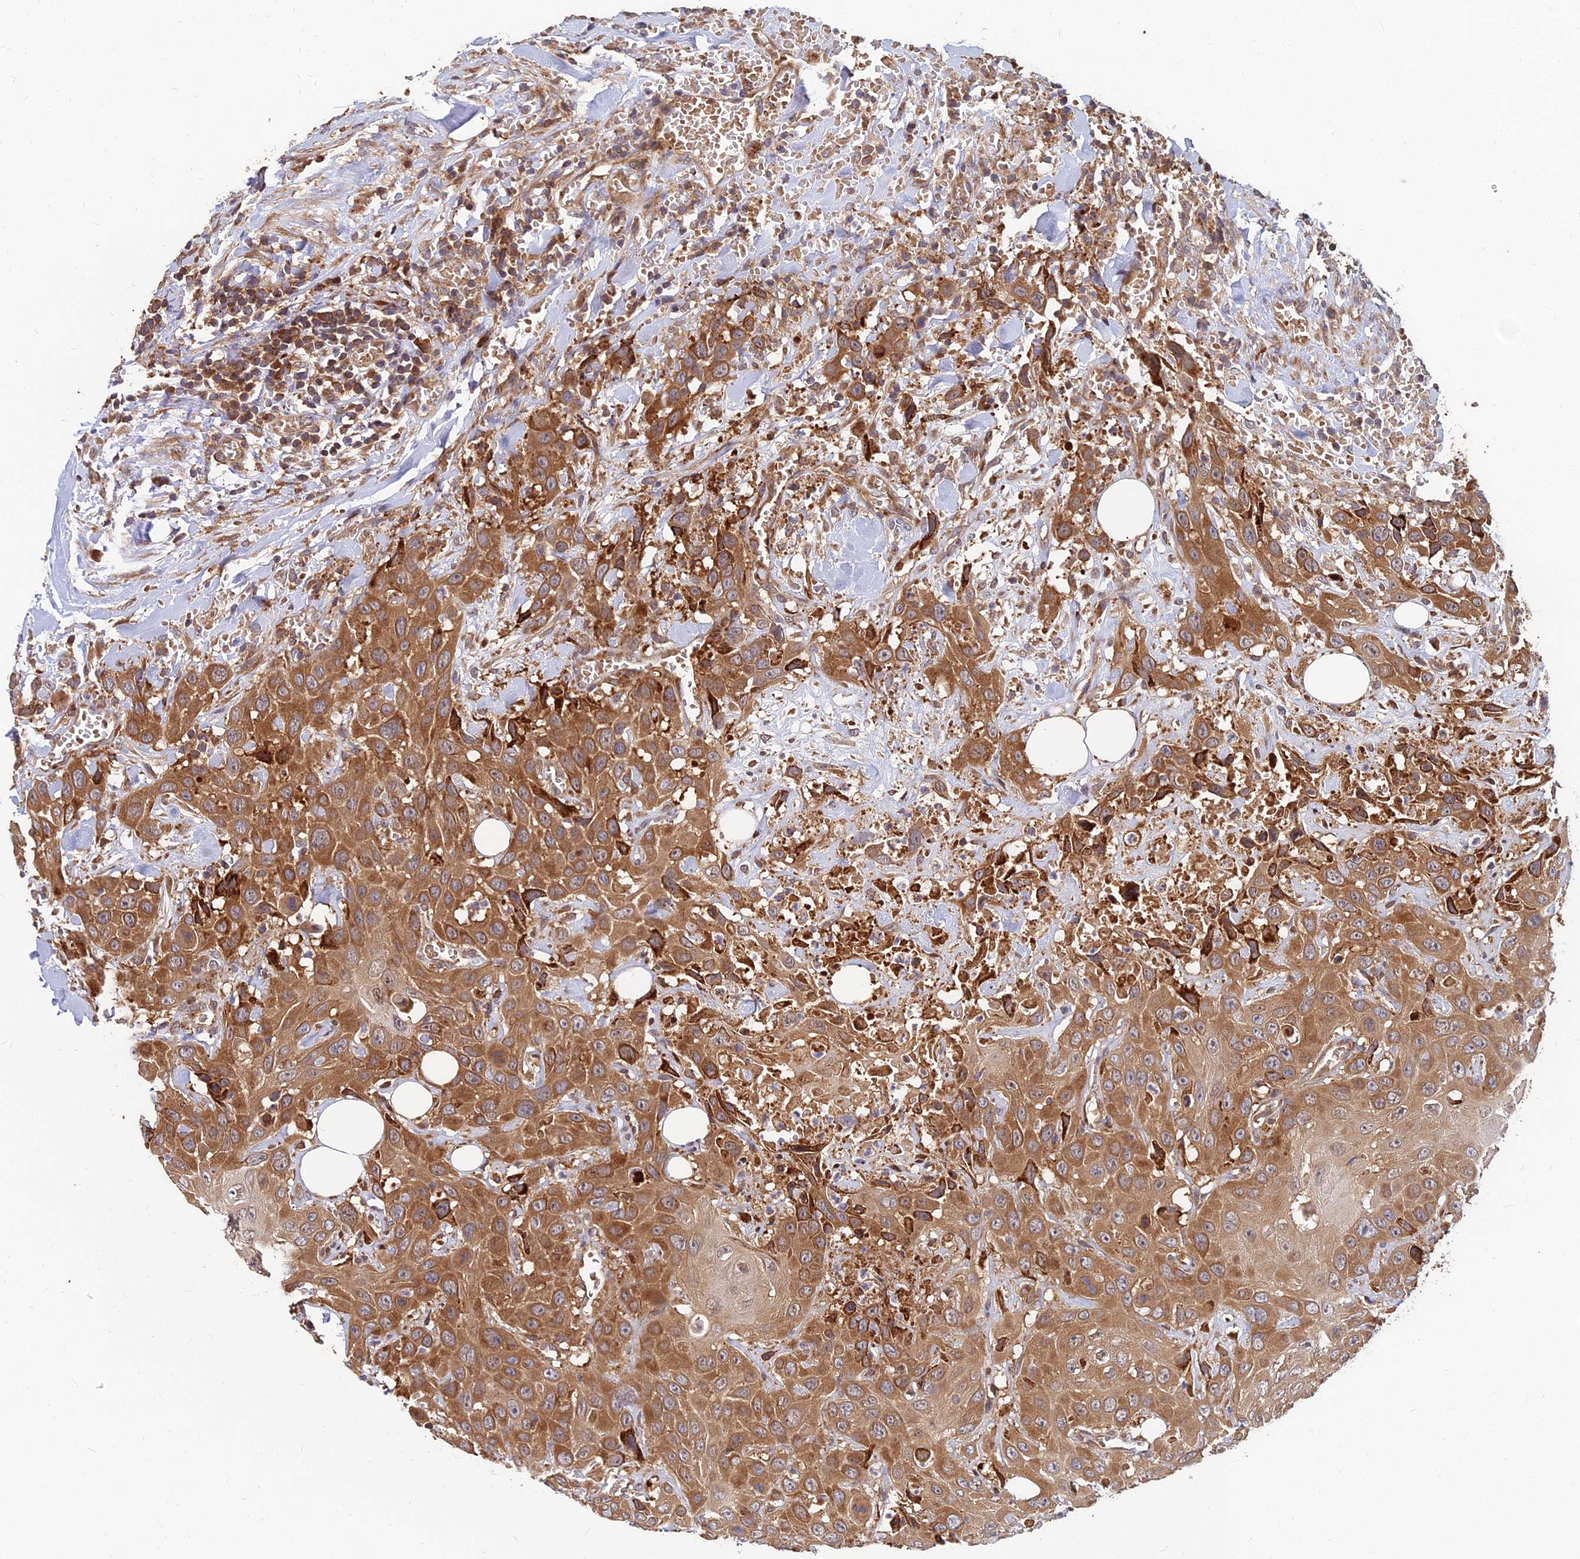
{"staining": {"intensity": "strong", "quantity": ">75%", "location": "cytoplasmic/membranous"}, "tissue": "head and neck cancer", "cell_type": "Tumor cells", "image_type": "cancer", "snomed": [{"axis": "morphology", "description": "Squamous cell carcinoma, NOS"}, {"axis": "topography", "description": "Head-Neck"}], "caption": "Tumor cells reveal strong cytoplasmic/membranous expression in about >75% of cells in head and neck cancer (squamous cell carcinoma). (DAB (3,3'-diaminobenzidine) IHC with brightfield microscopy, high magnification).", "gene": "CCT6B", "patient": {"sex": "male", "age": 81}}